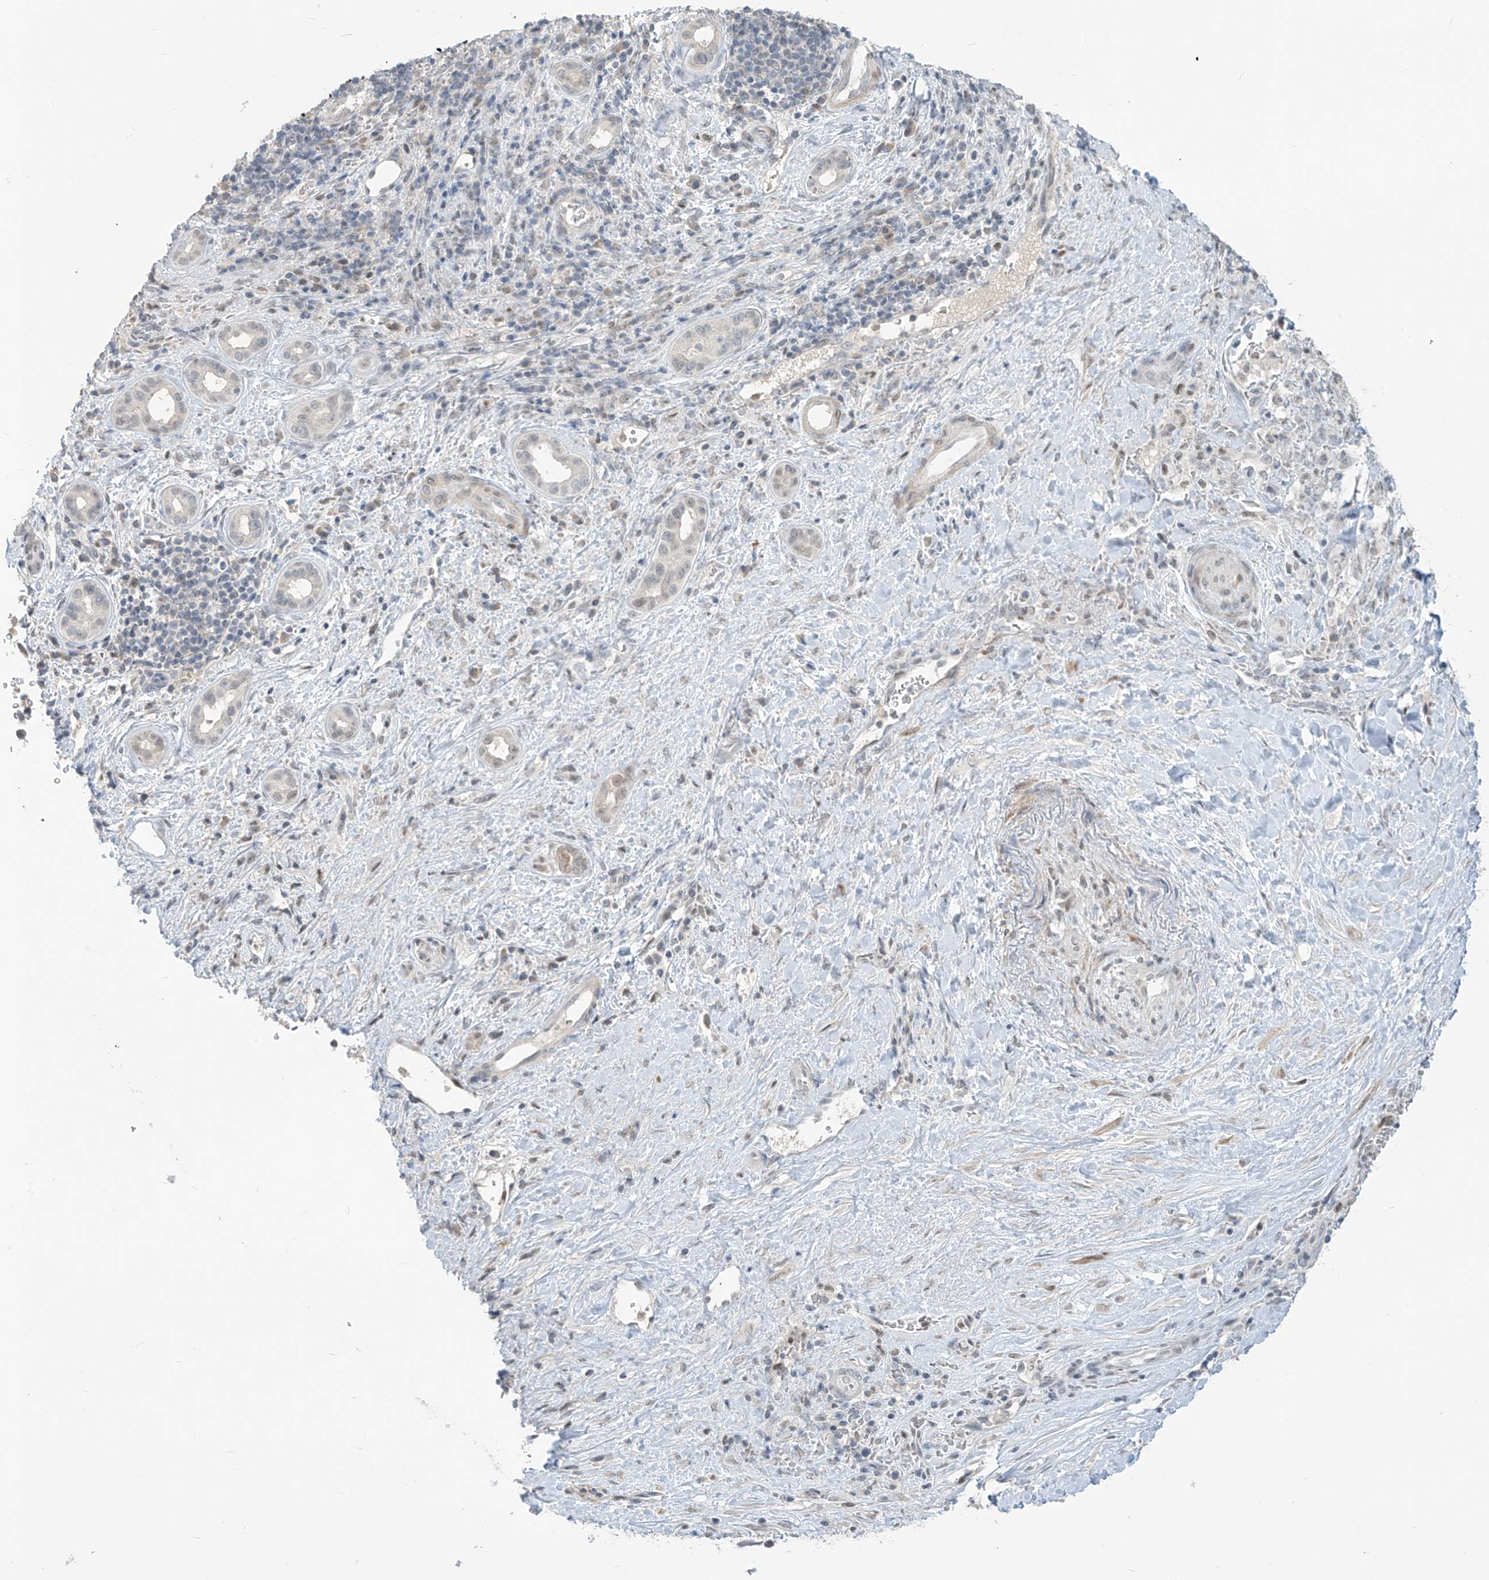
{"staining": {"intensity": "negative", "quantity": "none", "location": "none"}, "tissue": "liver cancer", "cell_type": "Tumor cells", "image_type": "cancer", "snomed": [{"axis": "morphology", "description": "Cholangiocarcinoma"}, {"axis": "topography", "description": "Liver"}], "caption": "The histopathology image exhibits no significant positivity in tumor cells of cholangiocarcinoma (liver).", "gene": "METAP1D", "patient": {"sex": "female", "age": 75}}